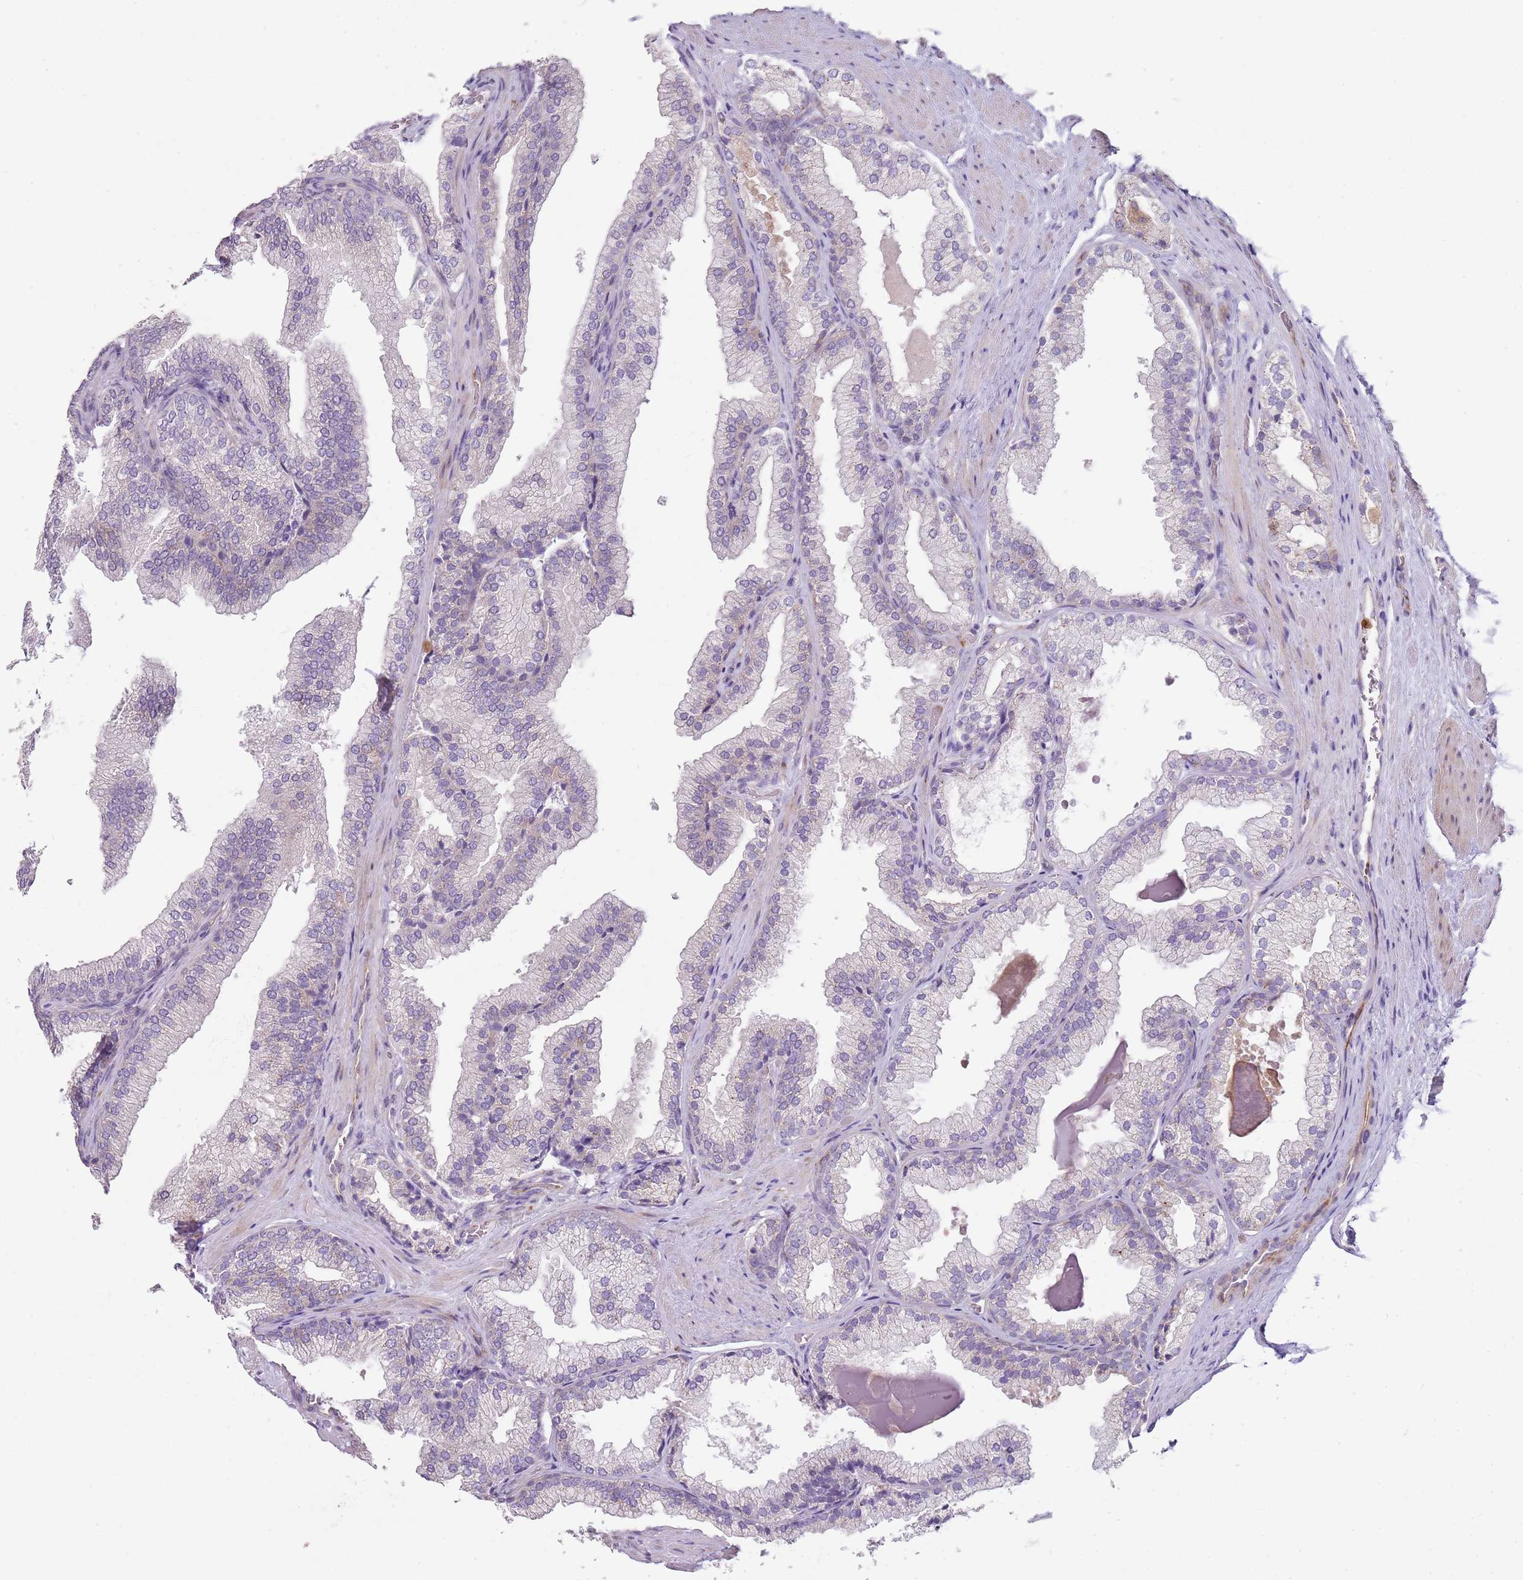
{"staining": {"intensity": "negative", "quantity": "none", "location": "none"}, "tissue": "prostate", "cell_type": "Glandular cells", "image_type": "normal", "snomed": [{"axis": "morphology", "description": "Normal tissue, NOS"}, {"axis": "topography", "description": "Prostate"}], "caption": "A micrograph of prostate stained for a protein shows no brown staining in glandular cells. The staining is performed using DAB brown chromogen with nuclei counter-stained in using hematoxylin.", "gene": "ZNF583", "patient": {"sex": "male", "age": 76}}